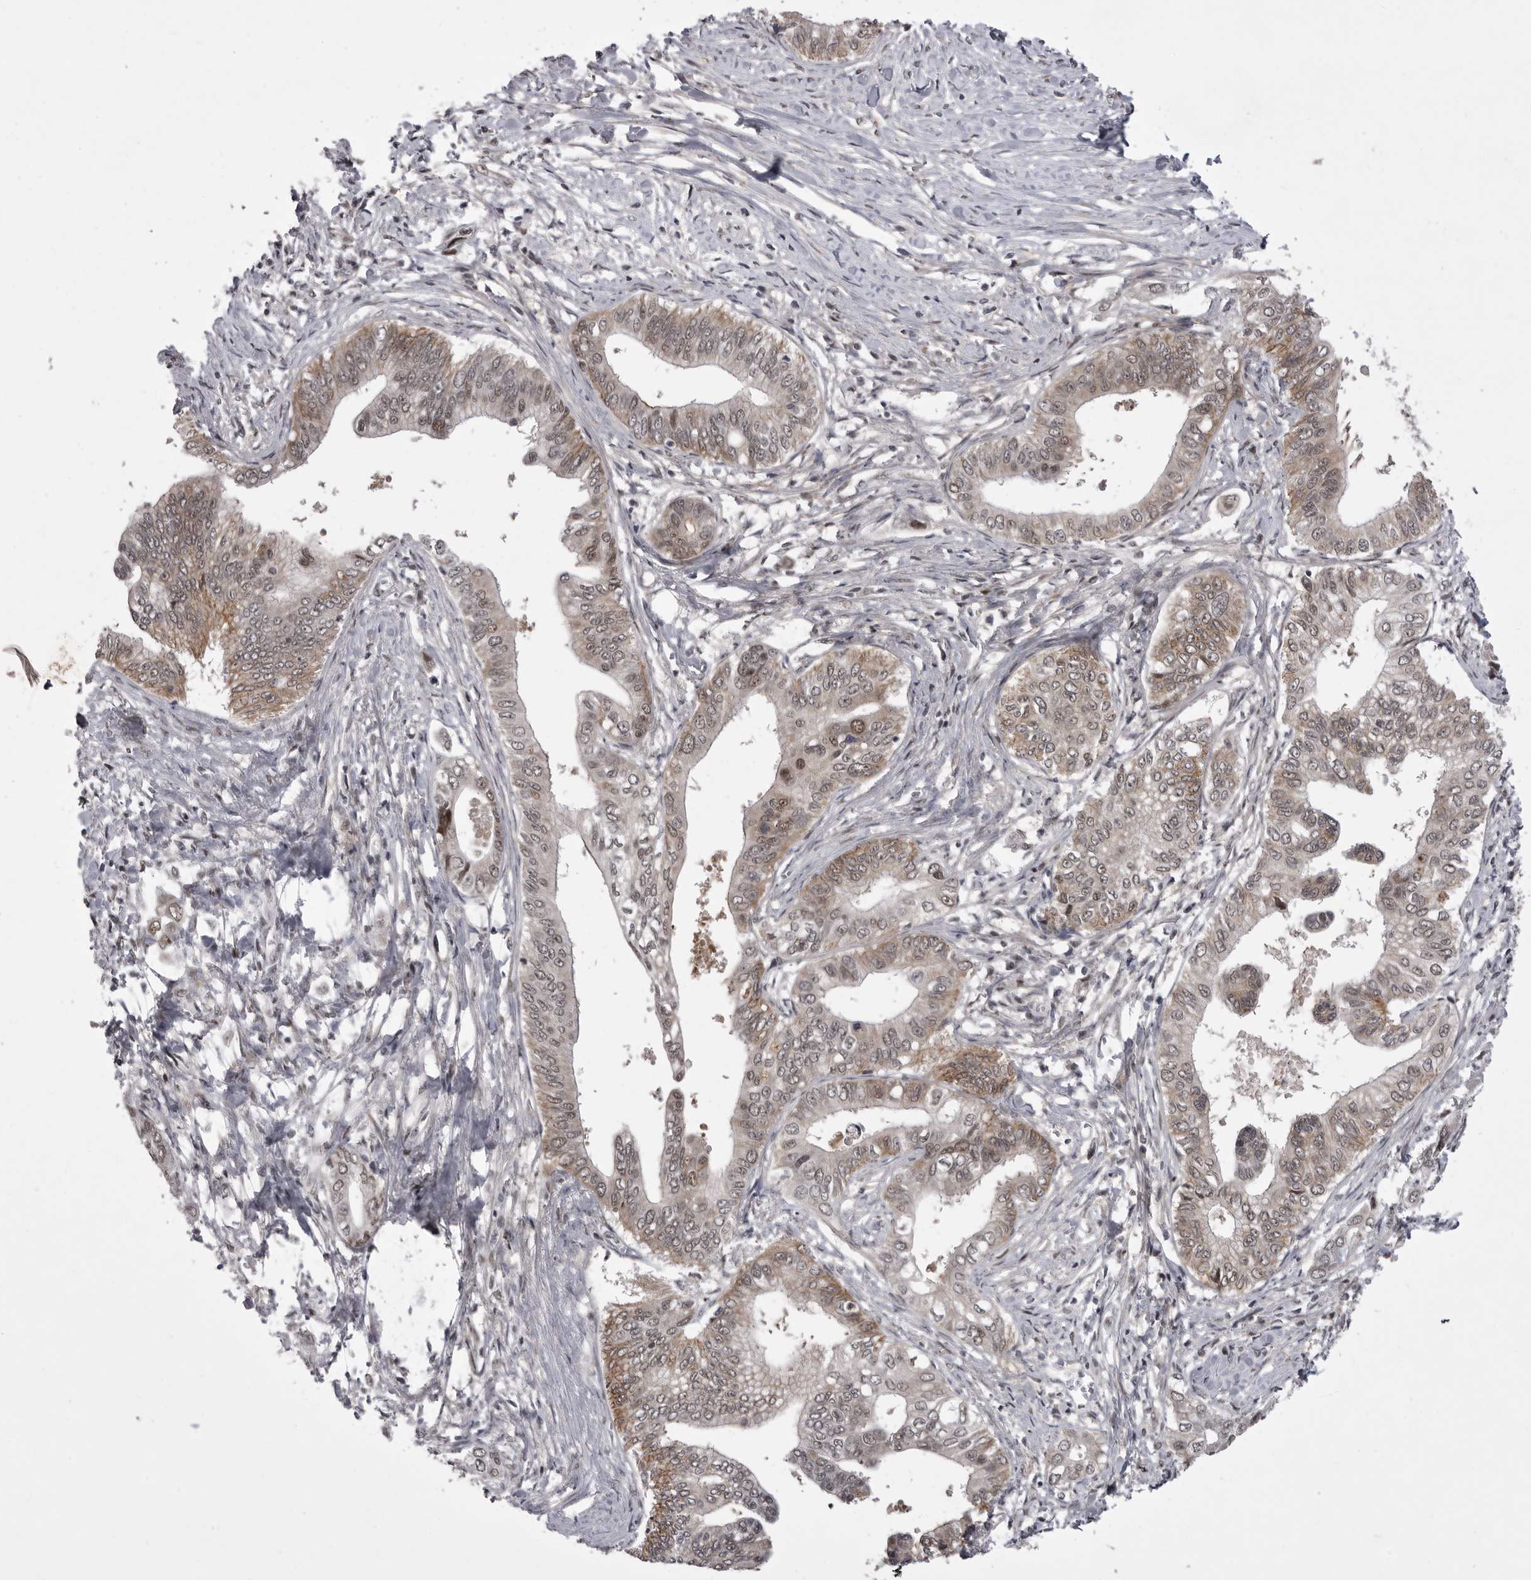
{"staining": {"intensity": "weak", "quantity": "25%-75%", "location": "cytoplasmic/membranous,nuclear"}, "tissue": "pancreatic cancer", "cell_type": "Tumor cells", "image_type": "cancer", "snomed": [{"axis": "morphology", "description": "Normal tissue, NOS"}, {"axis": "morphology", "description": "Adenocarcinoma, NOS"}, {"axis": "topography", "description": "Pancreas"}, {"axis": "topography", "description": "Peripheral nerve tissue"}], "caption": "About 25%-75% of tumor cells in human pancreatic cancer (adenocarcinoma) exhibit weak cytoplasmic/membranous and nuclear protein positivity as visualized by brown immunohistochemical staining.", "gene": "PRPF3", "patient": {"sex": "male", "age": 59}}